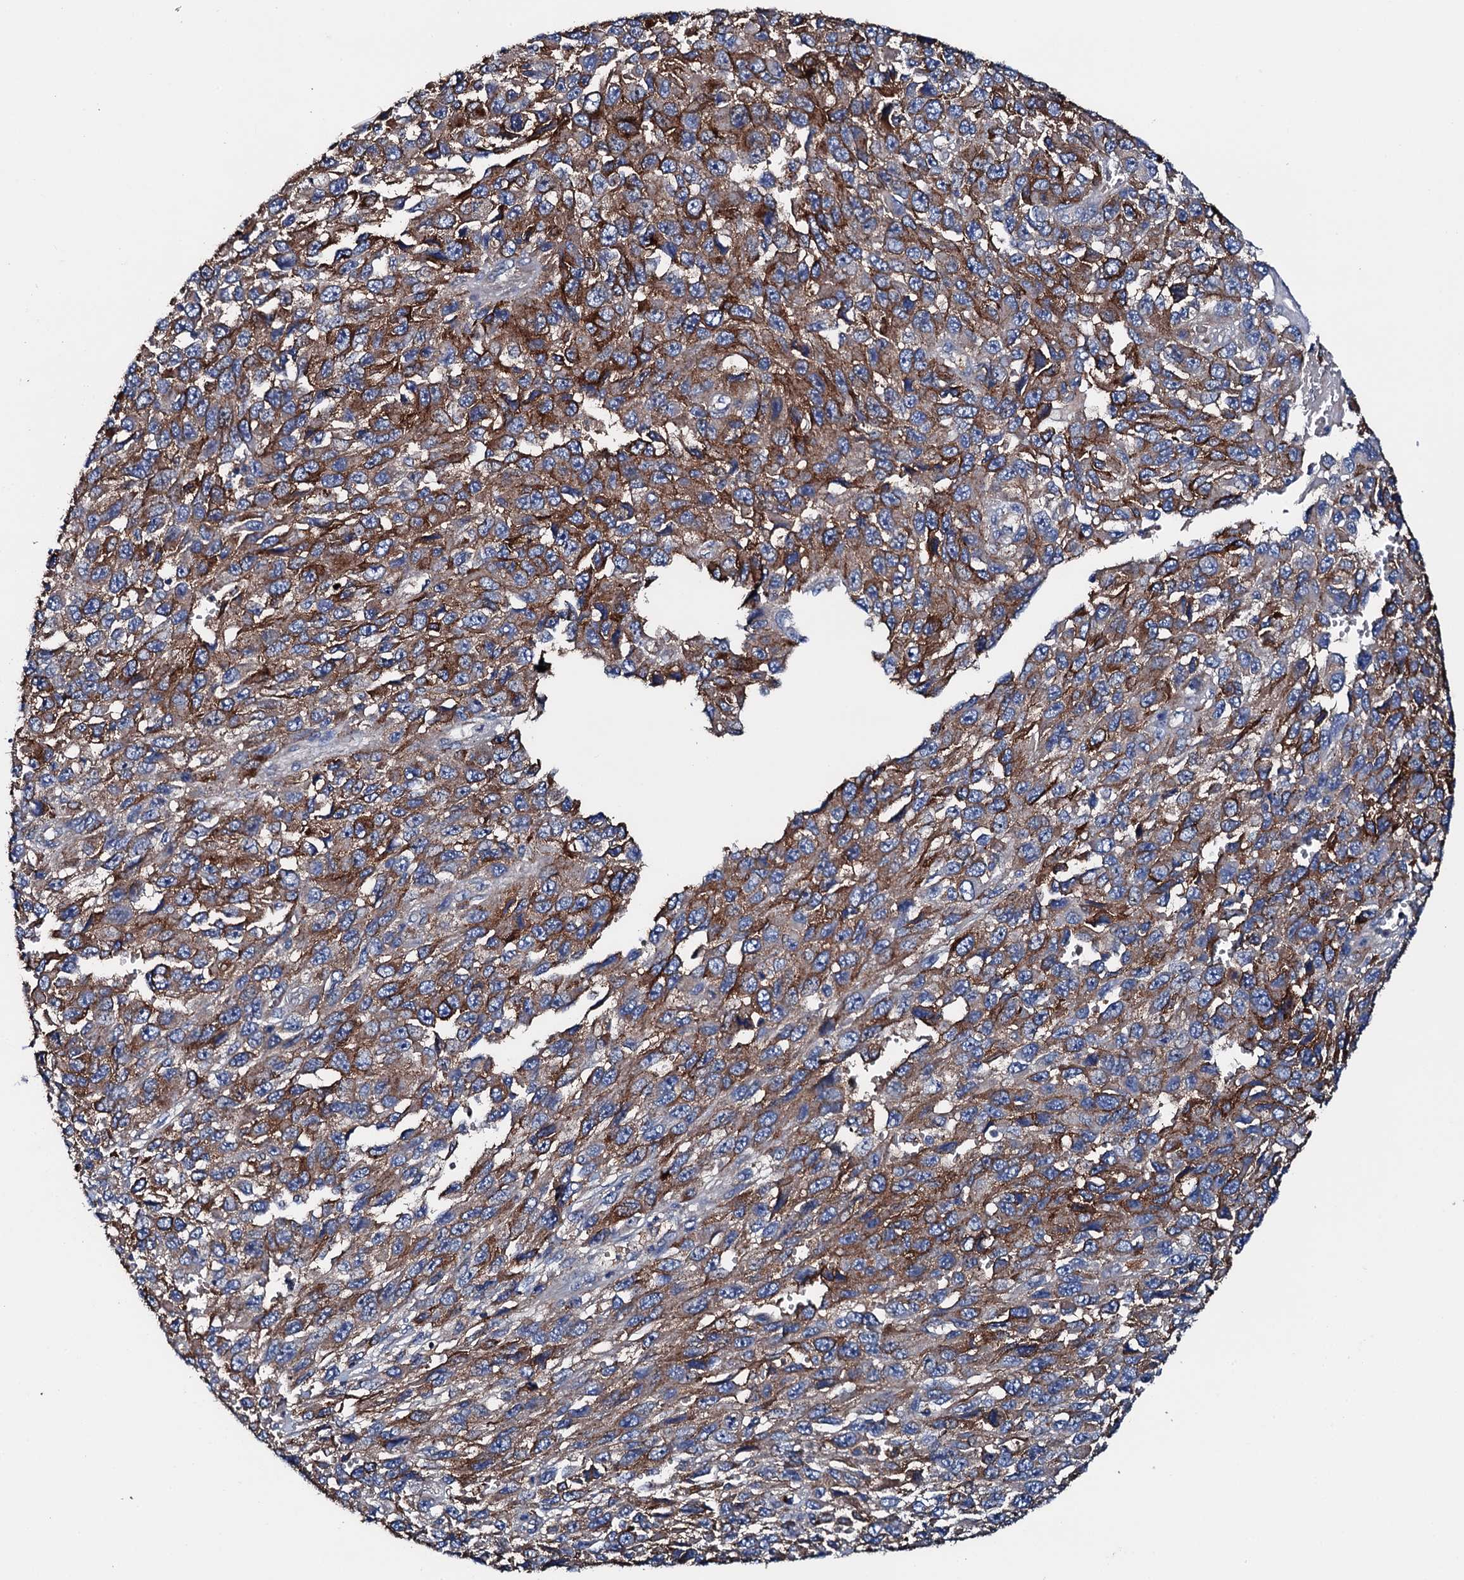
{"staining": {"intensity": "strong", "quantity": "25%-75%", "location": "cytoplasmic/membranous"}, "tissue": "melanoma", "cell_type": "Tumor cells", "image_type": "cancer", "snomed": [{"axis": "morphology", "description": "Normal tissue, NOS"}, {"axis": "morphology", "description": "Malignant melanoma, NOS"}, {"axis": "topography", "description": "Skin"}], "caption": "Tumor cells demonstrate high levels of strong cytoplasmic/membranous positivity in about 25%-75% of cells in human malignant melanoma.", "gene": "NEK1", "patient": {"sex": "female", "age": 96}}